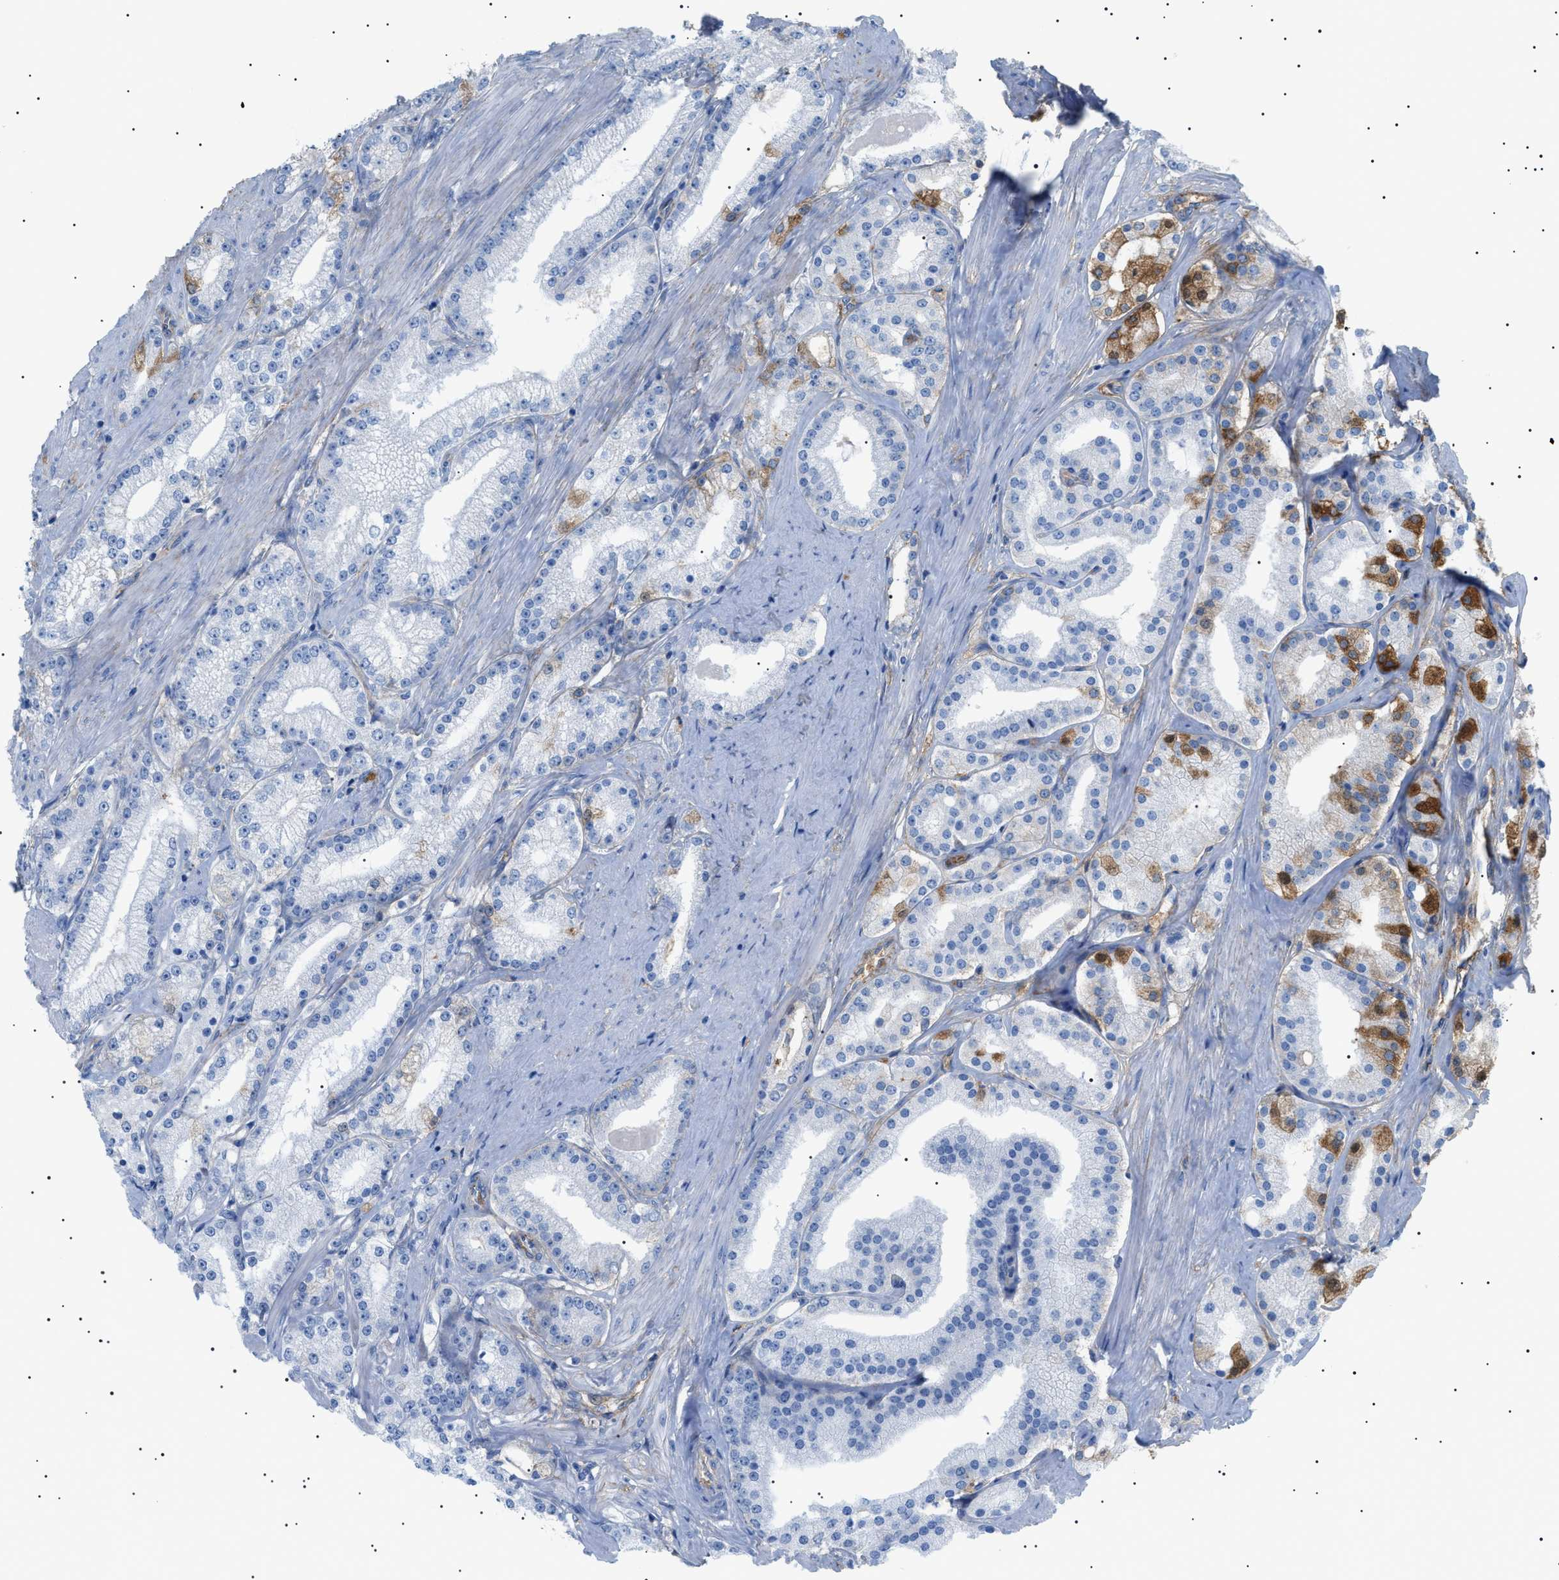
{"staining": {"intensity": "moderate", "quantity": "<25%", "location": "cytoplasmic/membranous"}, "tissue": "prostate cancer", "cell_type": "Tumor cells", "image_type": "cancer", "snomed": [{"axis": "morphology", "description": "Adenocarcinoma, Low grade"}, {"axis": "topography", "description": "Prostate"}], "caption": "Immunohistochemical staining of prostate cancer (low-grade adenocarcinoma) demonstrates low levels of moderate cytoplasmic/membranous protein positivity in approximately <25% of tumor cells.", "gene": "LPA", "patient": {"sex": "male", "age": 63}}